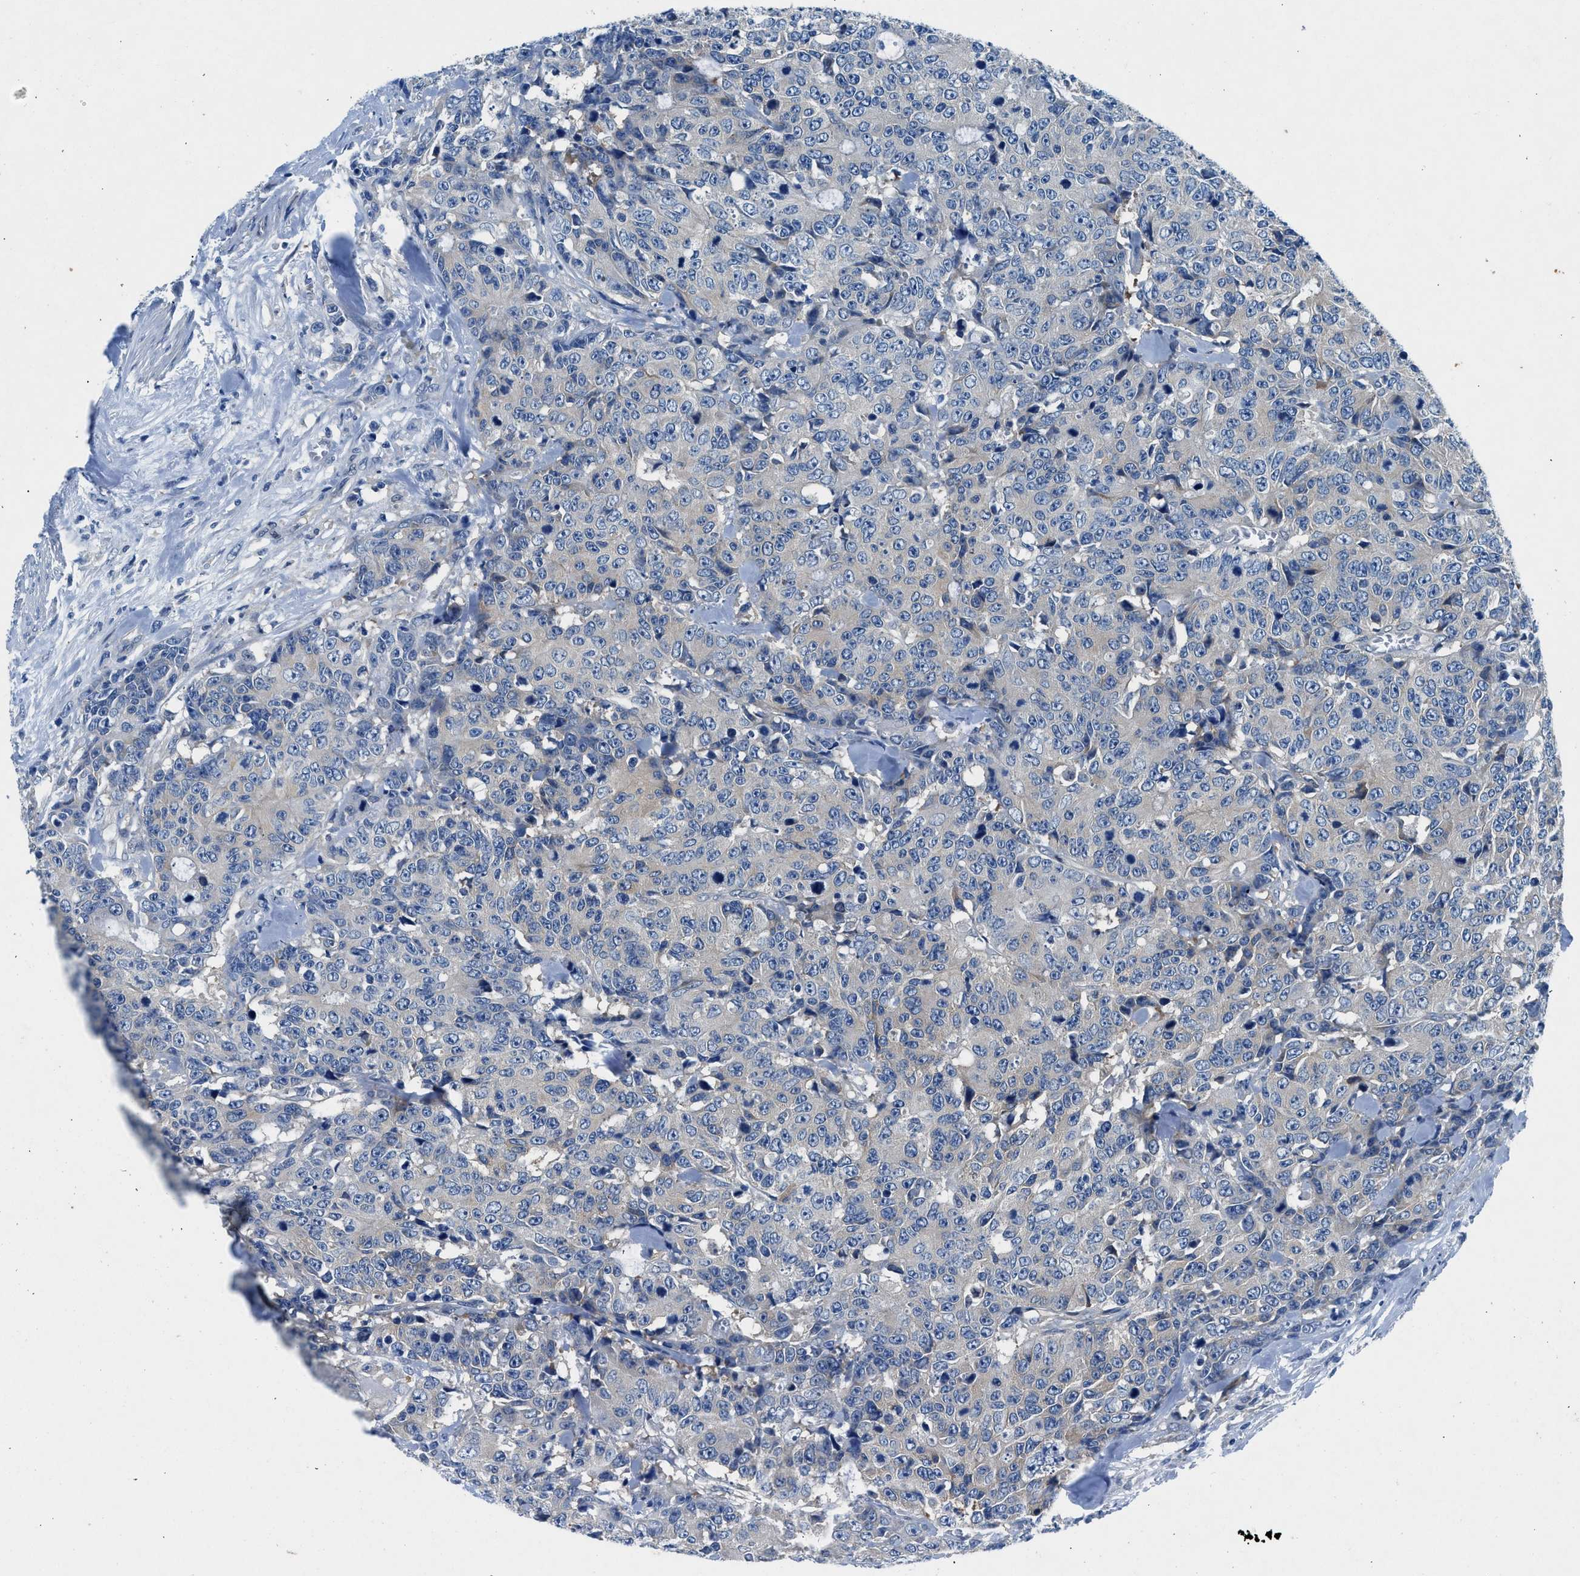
{"staining": {"intensity": "negative", "quantity": "none", "location": "none"}, "tissue": "colorectal cancer", "cell_type": "Tumor cells", "image_type": "cancer", "snomed": [{"axis": "morphology", "description": "Adenocarcinoma, NOS"}, {"axis": "topography", "description": "Colon"}], "caption": "Colorectal cancer (adenocarcinoma) stained for a protein using immunohistochemistry (IHC) shows no staining tumor cells.", "gene": "COPS2", "patient": {"sex": "female", "age": 86}}